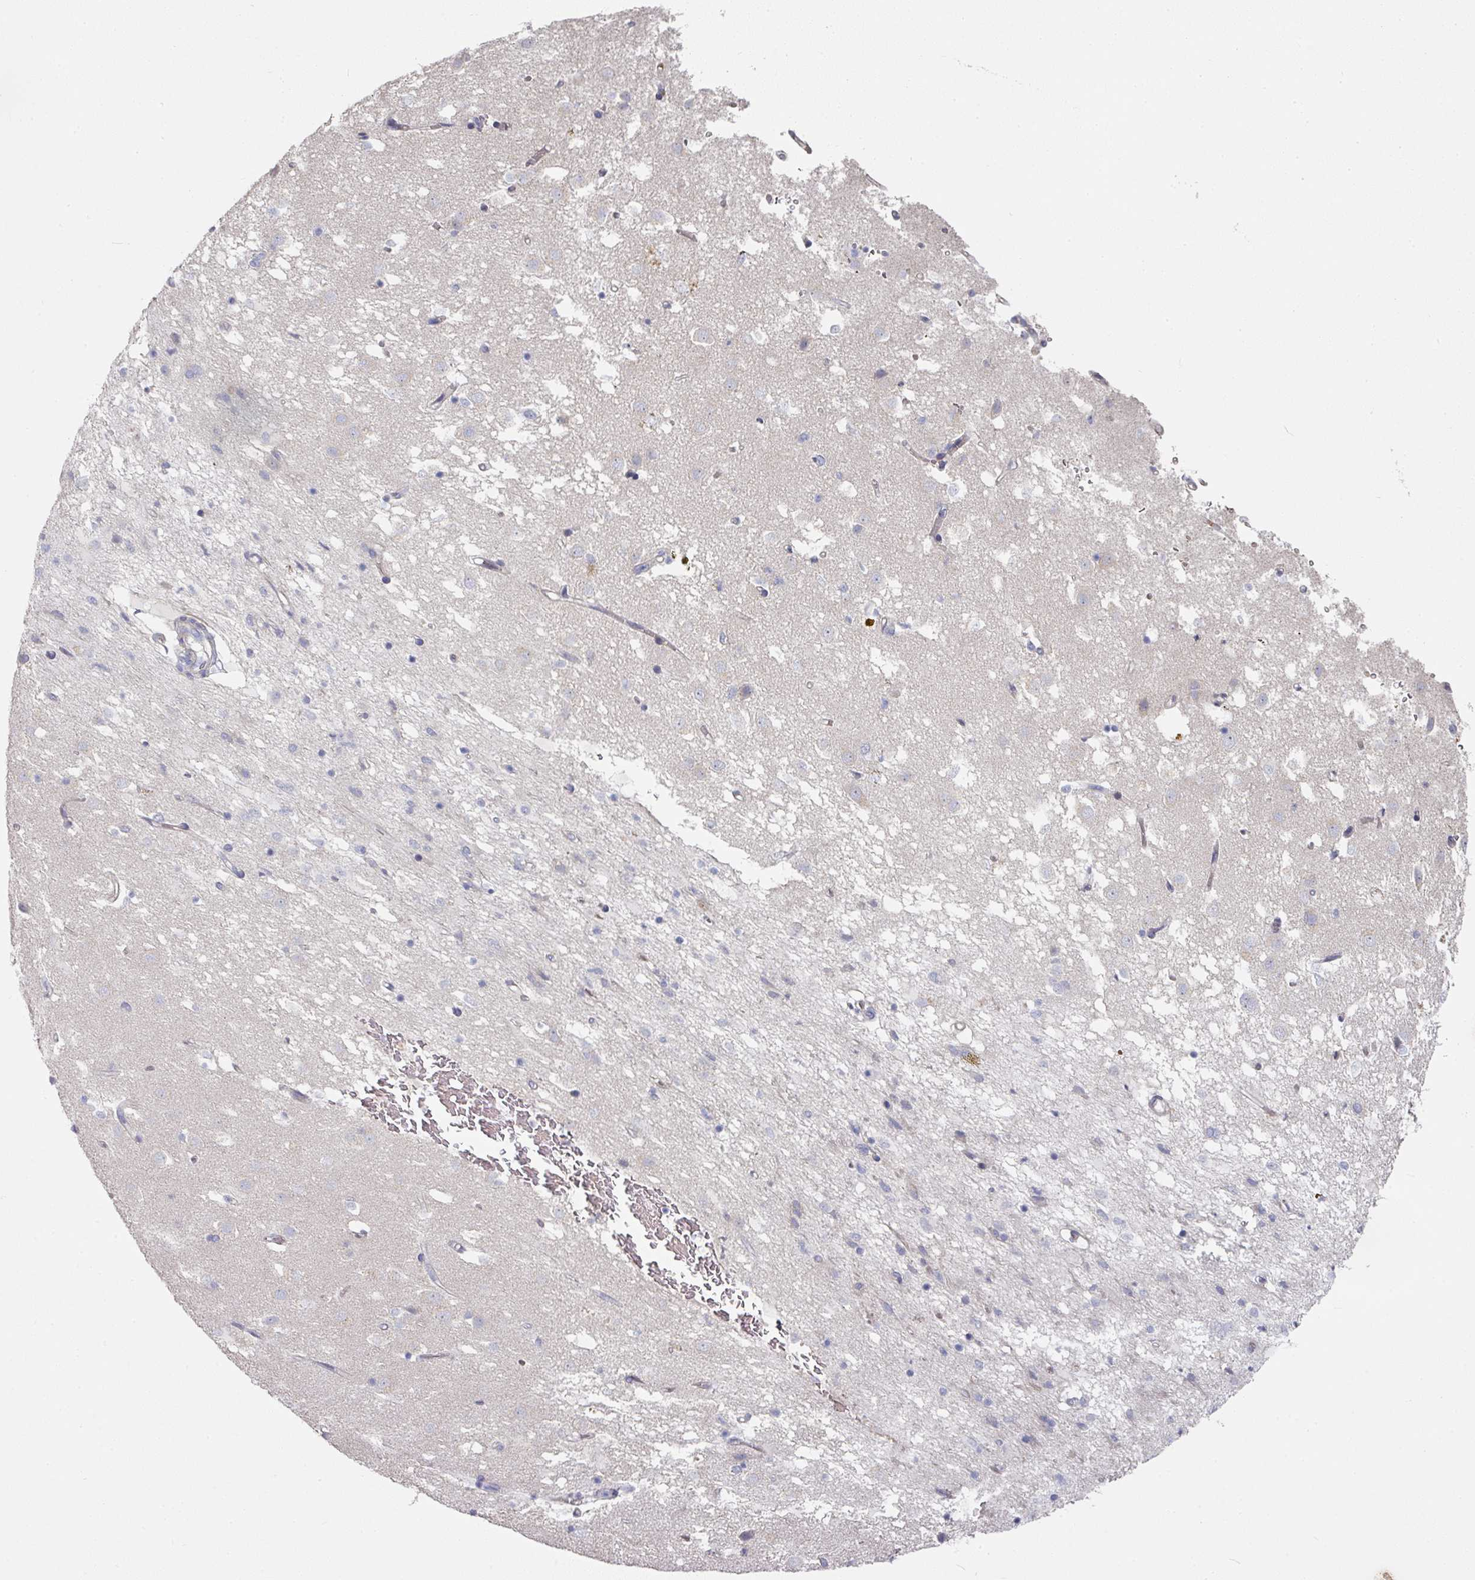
{"staining": {"intensity": "negative", "quantity": "none", "location": "none"}, "tissue": "caudate", "cell_type": "Glial cells", "image_type": "normal", "snomed": [{"axis": "morphology", "description": "Normal tissue, NOS"}, {"axis": "topography", "description": "Lateral ventricle wall"}], "caption": "DAB (3,3'-diaminobenzidine) immunohistochemical staining of normal human caudate shows no significant staining in glial cells. (Brightfield microscopy of DAB IHC at high magnification).", "gene": "PYROXD2", "patient": {"sex": "male", "age": 58}}